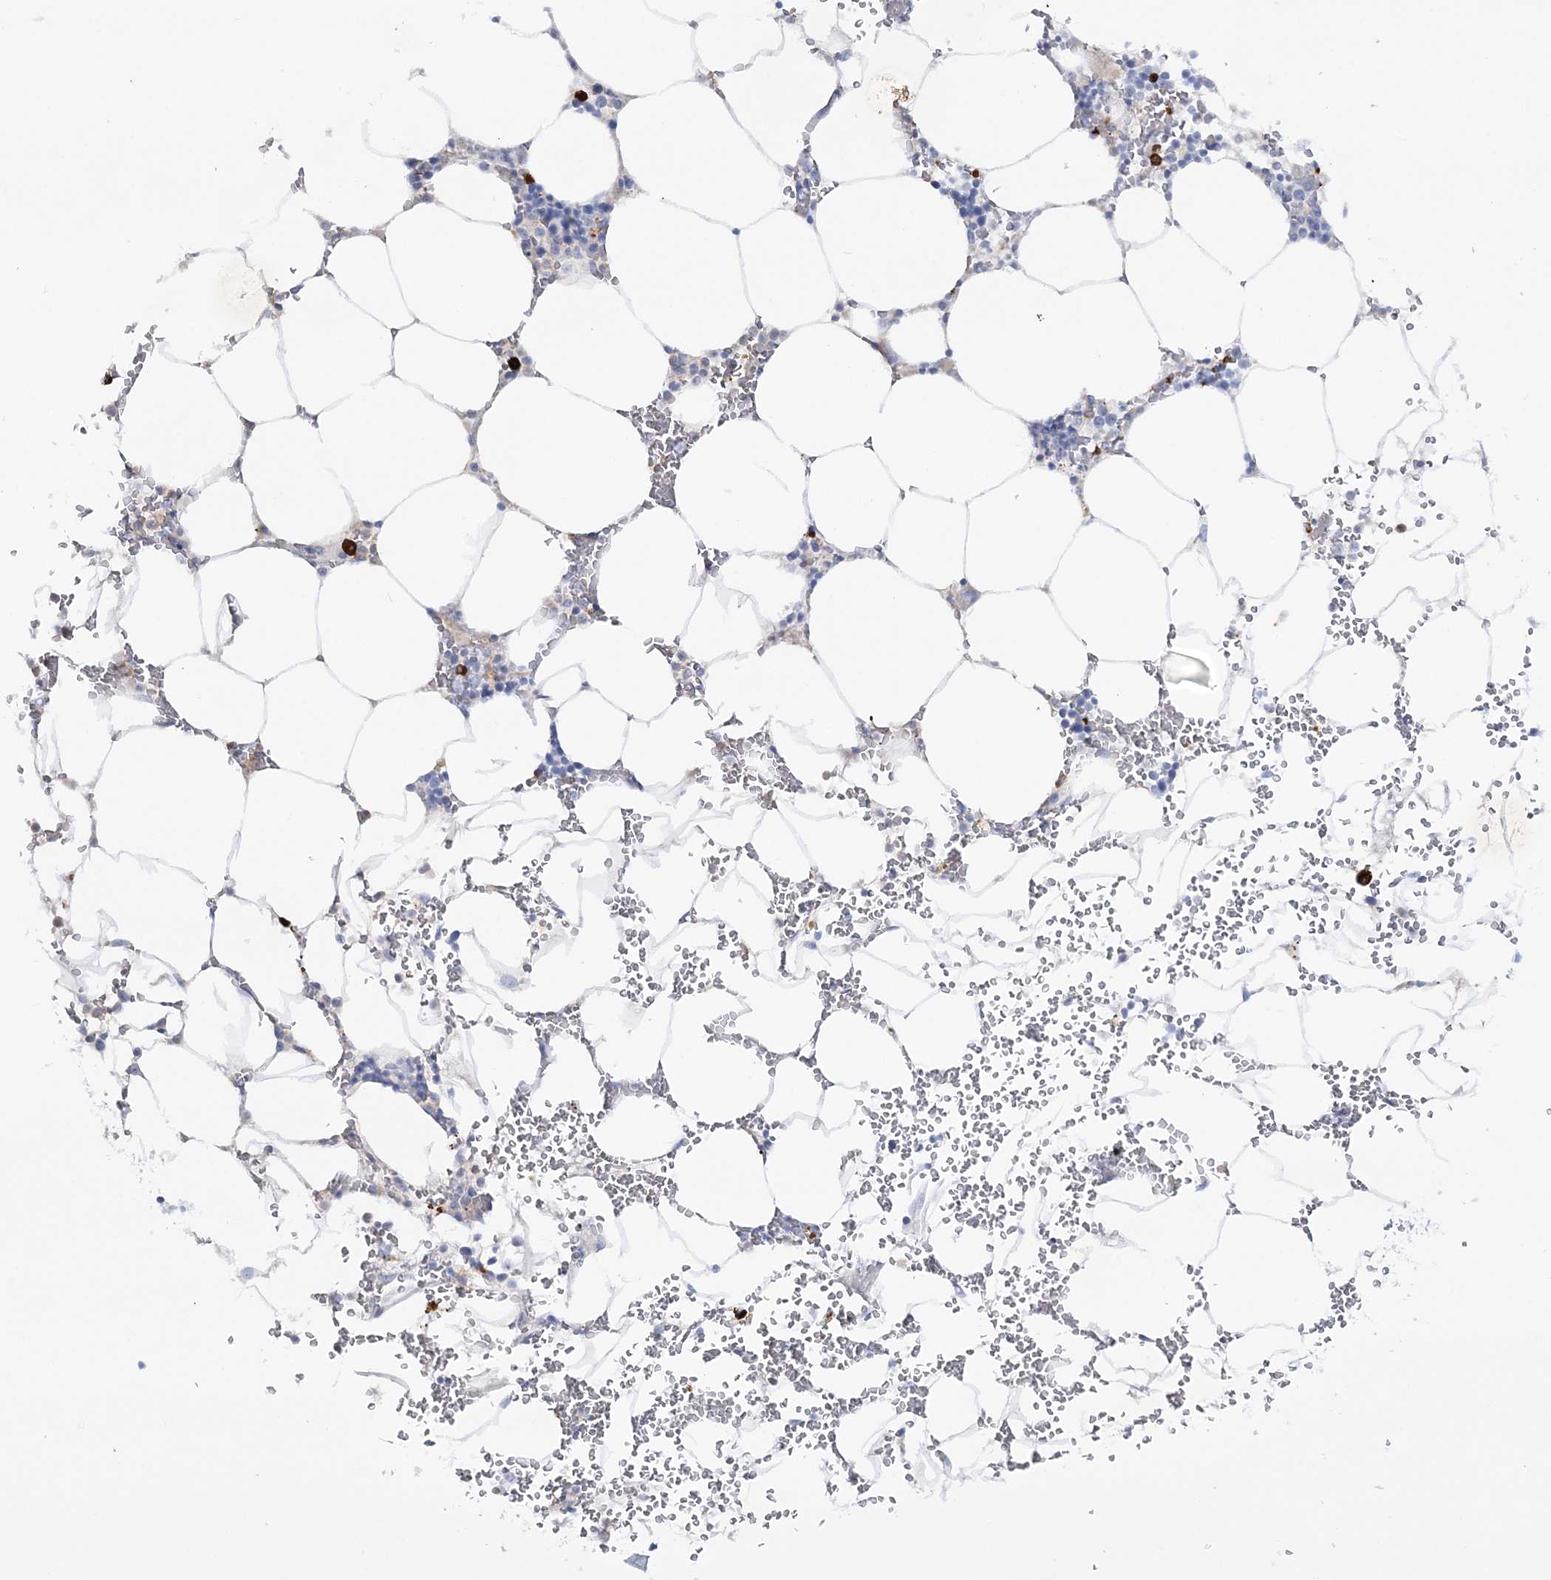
{"staining": {"intensity": "strong", "quantity": "<25%", "location": "cytoplasmic/membranous"}, "tissue": "bone marrow", "cell_type": "Hematopoietic cells", "image_type": "normal", "snomed": [{"axis": "morphology", "description": "Normal tissue, NOS"}, {"axis": "topography", "description": "Bone marrow"}], "caption": "Bone marrow was stained to show a protein in brown. There is medium levels of strong cytoplasmic/membranous staining in approximately <25% of hematopoietic cells.", "gene": "WDSUB1", "patient": {"sex": "male", "age": 70}}